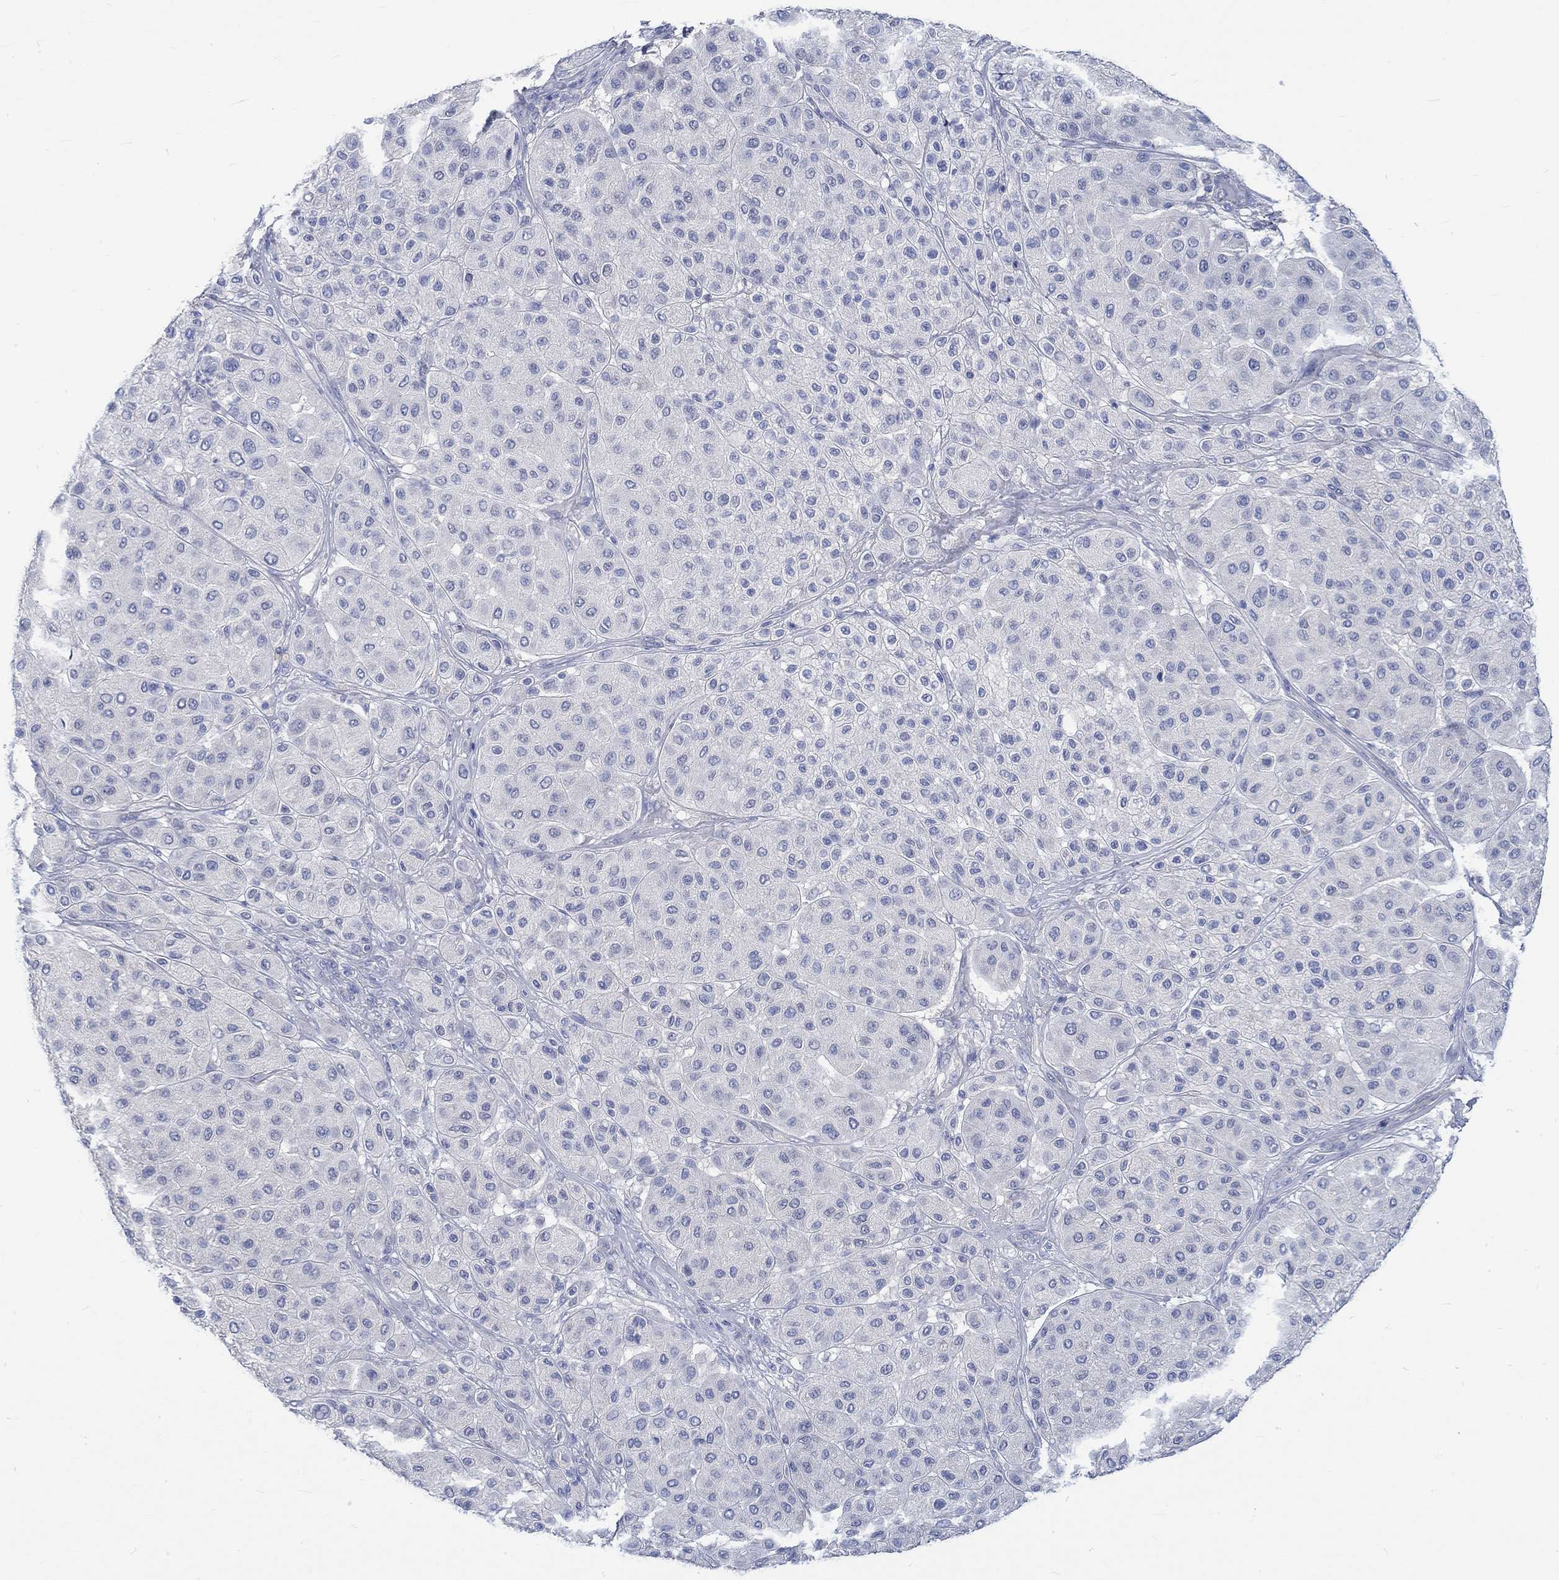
{"staining": {"intensity": "negative", "quantity": "none", "location": "none"}, "tissue": "melanoma", "cell_type": "Tumor cells", "image_type": "cancer", "snomed": [{"axis": "morphology", "description": "Malignant melanoma, Metastatic site"}, {"axis": "topography", "description": "Smooth muscle"}], "caption": "This is an immunohistochemistry photomicrograph of human malignant melanoma (metastatic site). There is no expression in tumor cells.", "gene": "KCNA1", "patient": {"sex": "male", "age": 41}}